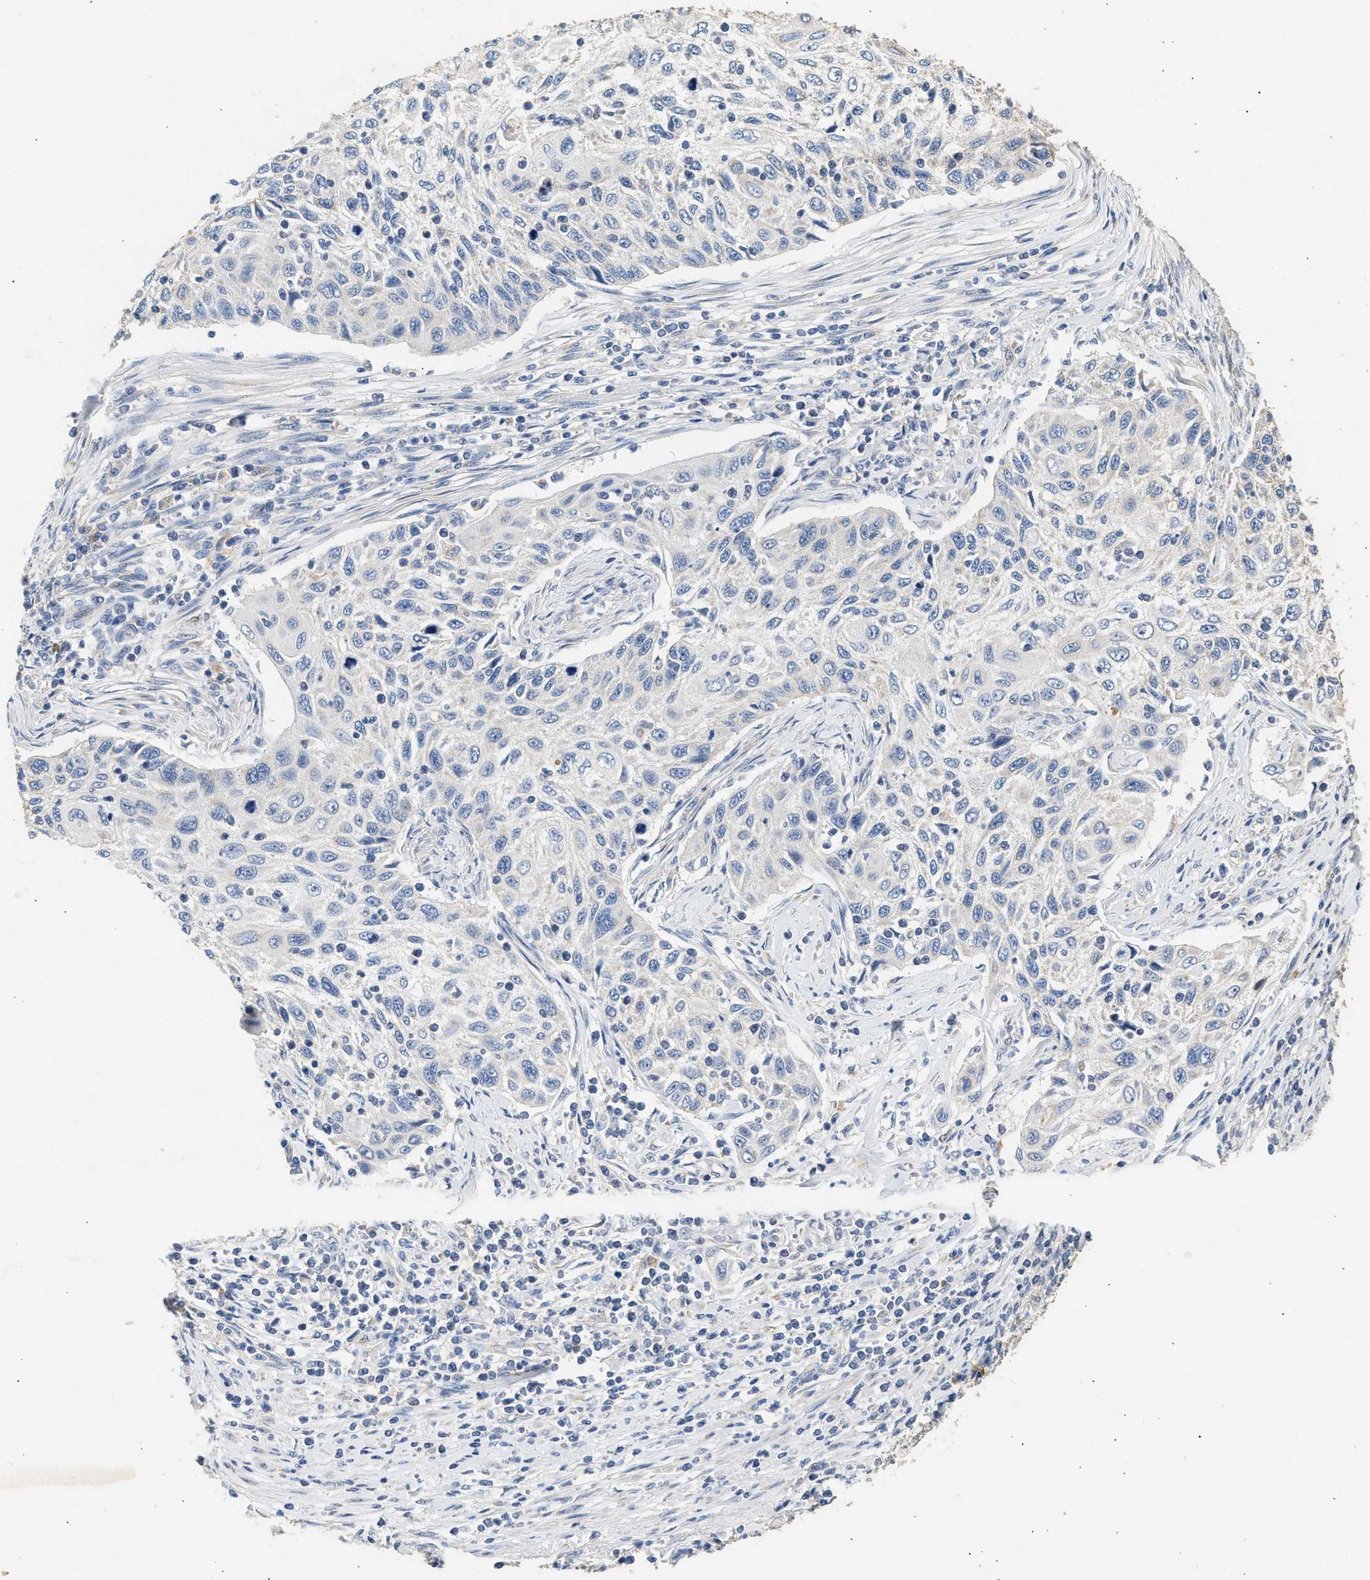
{"staining": {"intensity": "negative", "quantity": "none", "location": "none"}, "tissue": "cervical cancer", "cell_type": "Tumor cells", "image_type": "cancer", "snomed": [{"axis": "morphology", "description": "Squamous cell carcinoma, NOS"}, {"axis": "topography", "description": "Cervix"}], "caption": "Immunohistochemistry (IHC) image of neoplastic tissue: human cervical cancer (squamous cell carcinoma) stained with DAB reveals no significant protein expression in tumor cells.", "gene": "WDR31", "patient": {"sex": "female", "age": 70}}